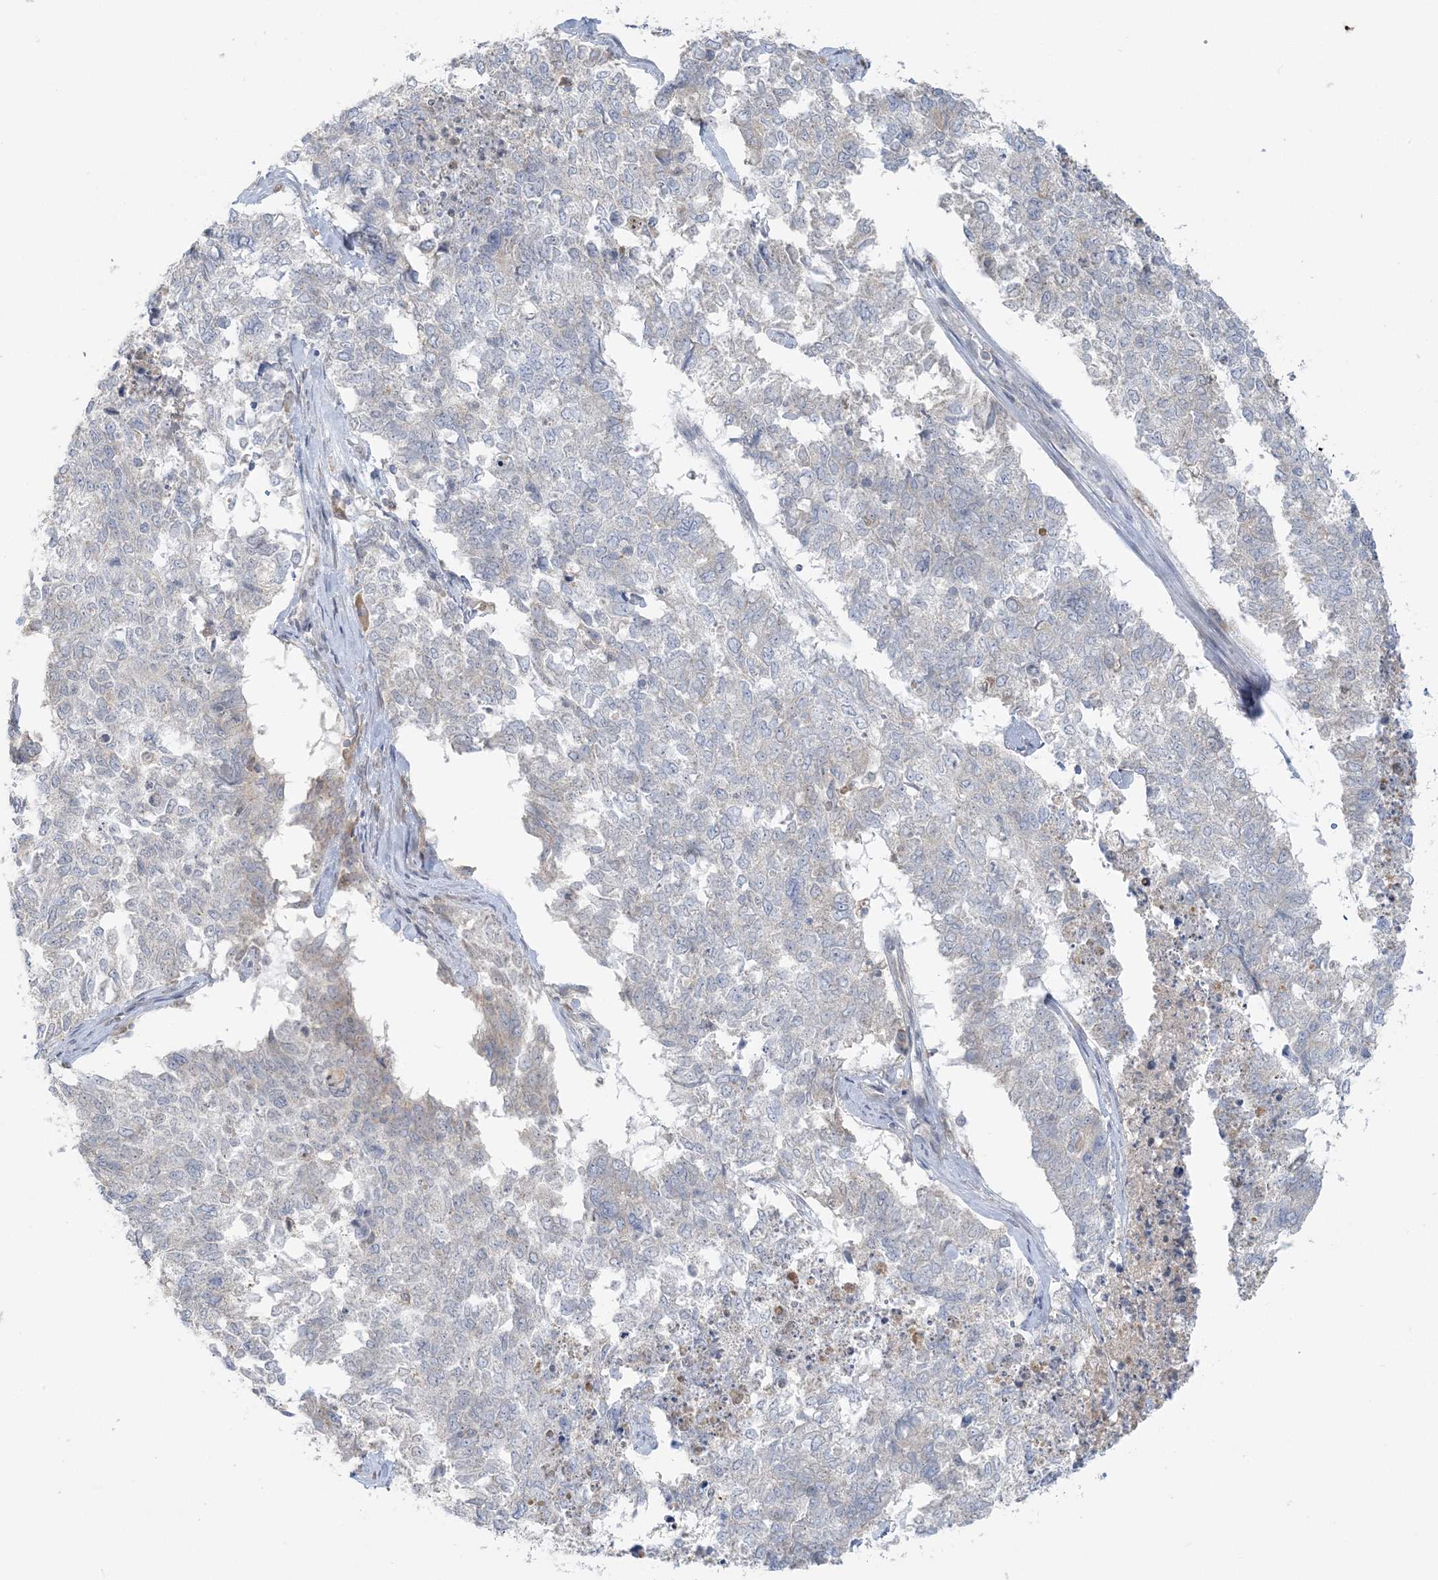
{"staining": {"intensity": "negative", "quantity": "none", "location": "none"}, "tissue": "cervical cancer", "cell_type": "Tumor cells", "image_type": "cancer", "snomed": [{"axis": "morphology", "description": "Squamous cell carcinoma, NOS"}, {"axis": "topography", "description": "Cervix"}], "caption": "Tumor cells show no significant positivity in cervical cancer (squamous cell carcinoma). (Immunohistochemistry (ihc), brightfield microscopy, high magnification).", "gene": "EEFSEC", "patient": {"sex": "female", "age": 63}}